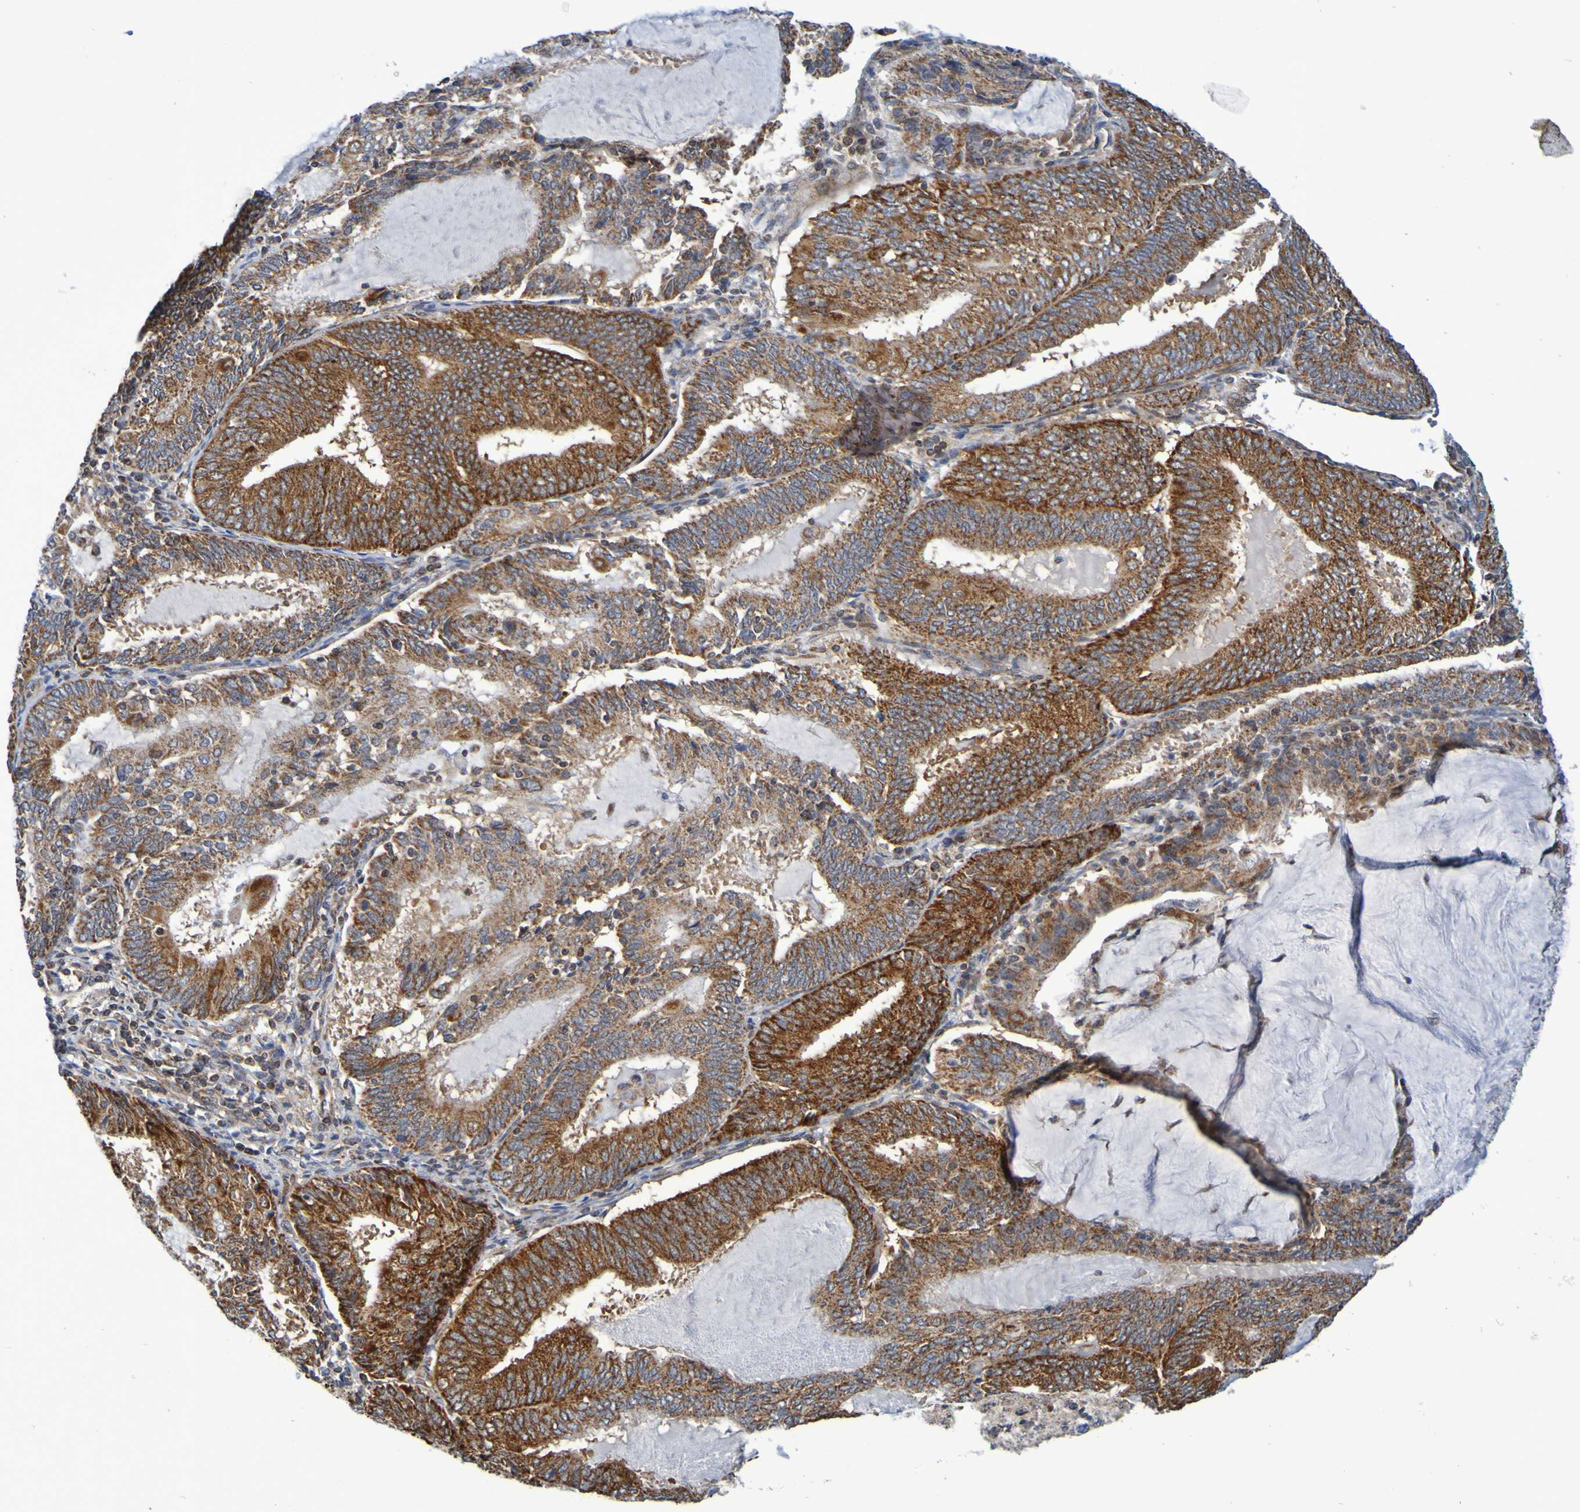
{"staining": {"intensity": "strong", "quantity": ">75%", "location": "cytoplasmic/membranous"}, "tissue": "endometrial cancer", "cell_type": "Tumor cells", "image_type": "cancer", "snomed": [{"axis": "morphology", "description": "Adenocarcinoma, NOS"}, {"axis": "topography", "description": "Endometrium"}], "caption": "IHC (DAB (3,3'-diaminobenzidine)) staining of adenocarcinoma (endometrial) shows strong cytoplasmic/membranous protein staining in approximately >75% of tumor cells. Nuclei are stained in blue.", "gene": "CCDC51", "patient": {"sex": "female", "age": 81}}